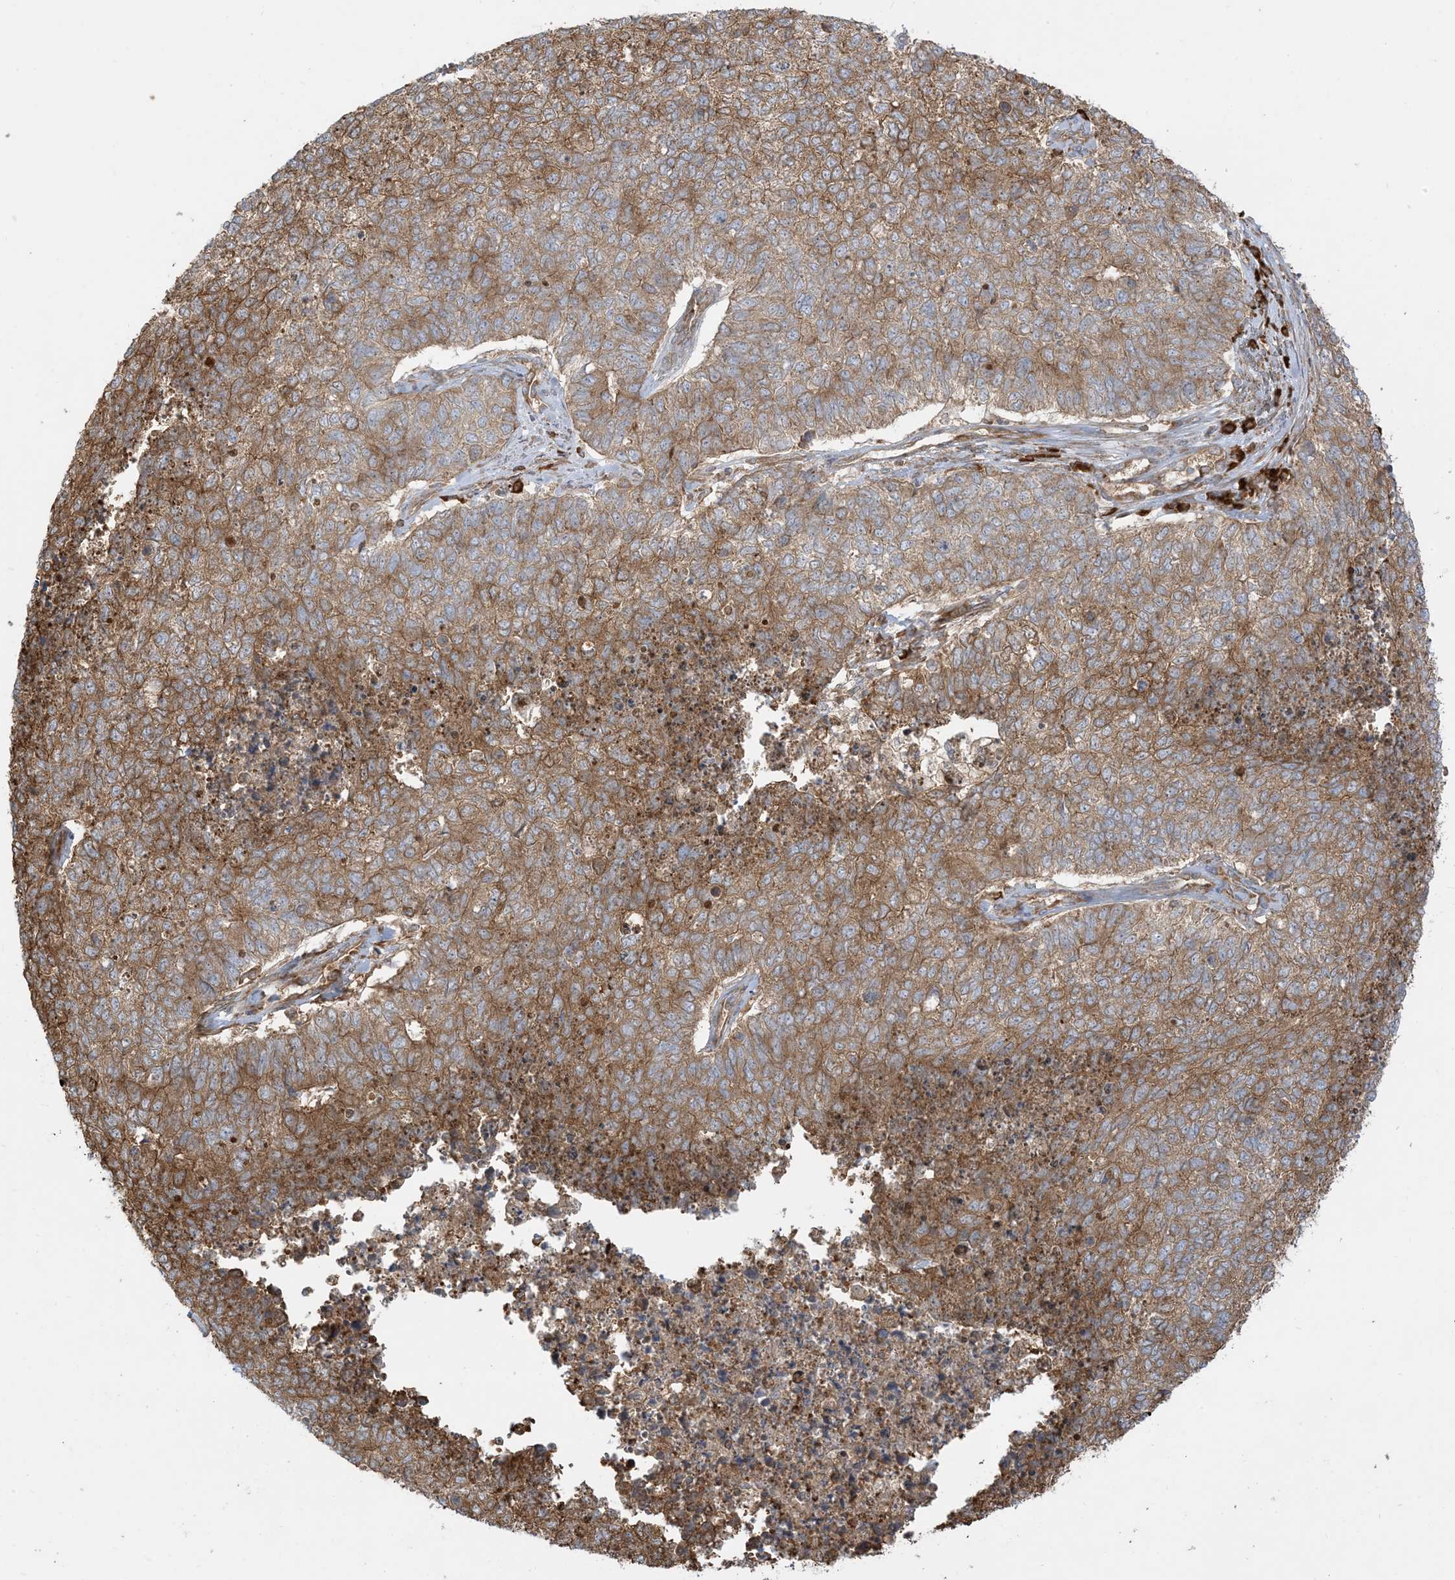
{"staining": {"intensity": "moderate", "quantity": ">75%", "location": "cytoplasmic/membranous"}, "tissue": "cervical cancer", "cell_type": "Tumor cells", "image_type": "cancer", "snomed": [{"axis": "morphology", "description": "Squamous cell carcinoma, NOS"}, {"axis": "topography", "description": "Cervix"}], "caption": "Squamous cell carcinoma (cervical) stained for a protein reveals moderate cytoplasmic/membranous positivity in tumor cells. (IHC, brightfield microscopy, high magnification).", "gene": "SRP72", "patient": {"sex": "female", "age": 63}}